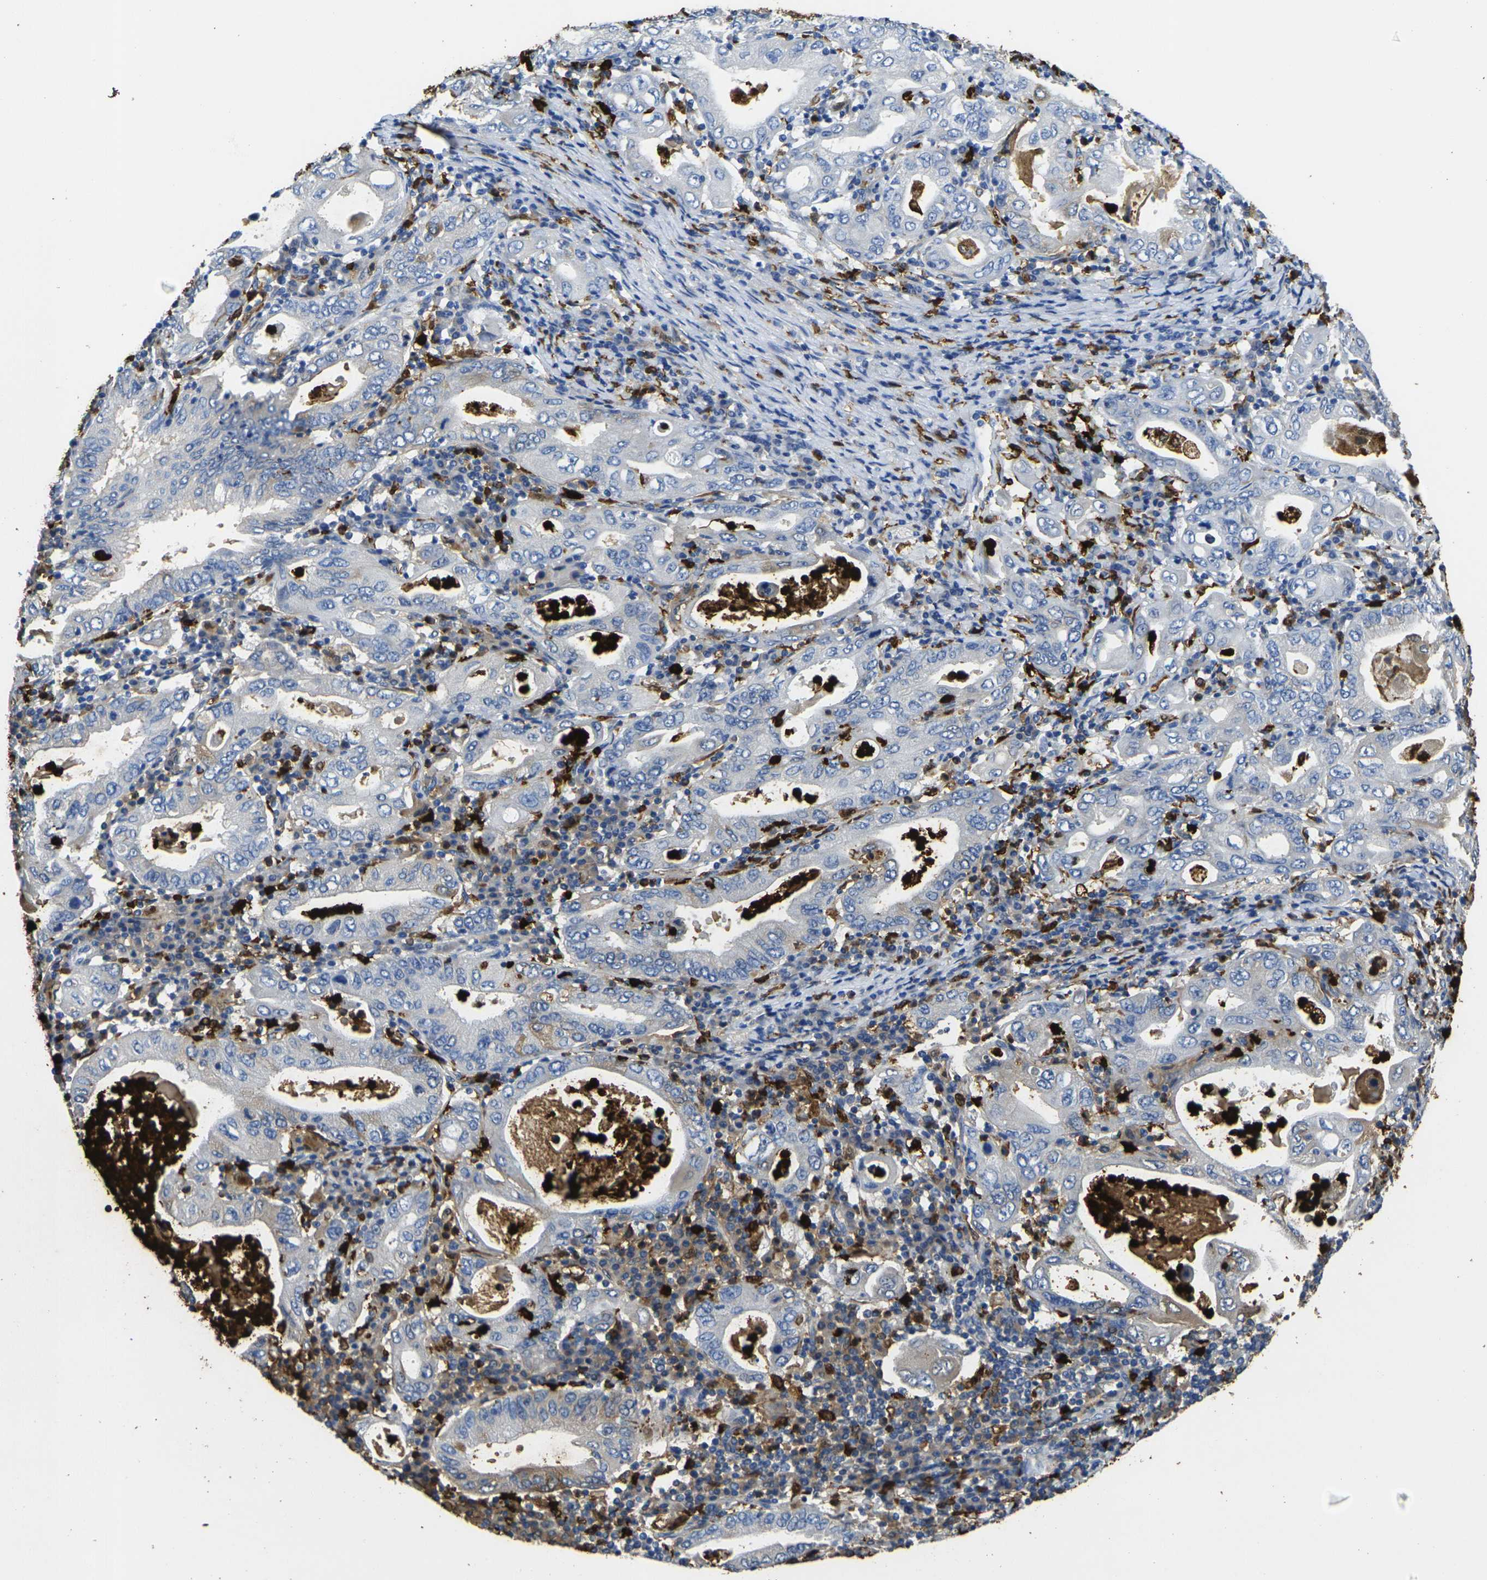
{"staining": {"intensity": "moderate", "quantity": "<25%", "location": "cytoplasmic/membranous"}, "tissue": "stomach cancer", "cell_type": "Tumor cells", "image_type": "cancer", "snomed": [{"axis": "morphology", "description": "Normal tissue, NOS"}, {"axis": "morphology", "description": "Adenocarcinoma, NOS"}, {"axis": "topography", "description": "Esophagus"}, {"axis": "topography", "description": "Stomach, upper"}, {"axis": "topography", "description": "Peripheral nerve tissue"}], "caption": "The photomicrograph reveals a brown stain indicating the presence of a protein in the cytoplasmic/membranous of tumor cells in adenocarcinoma (stomach).", "gene": "S100A9", "patient": {"sex": "male", "age": 62}}